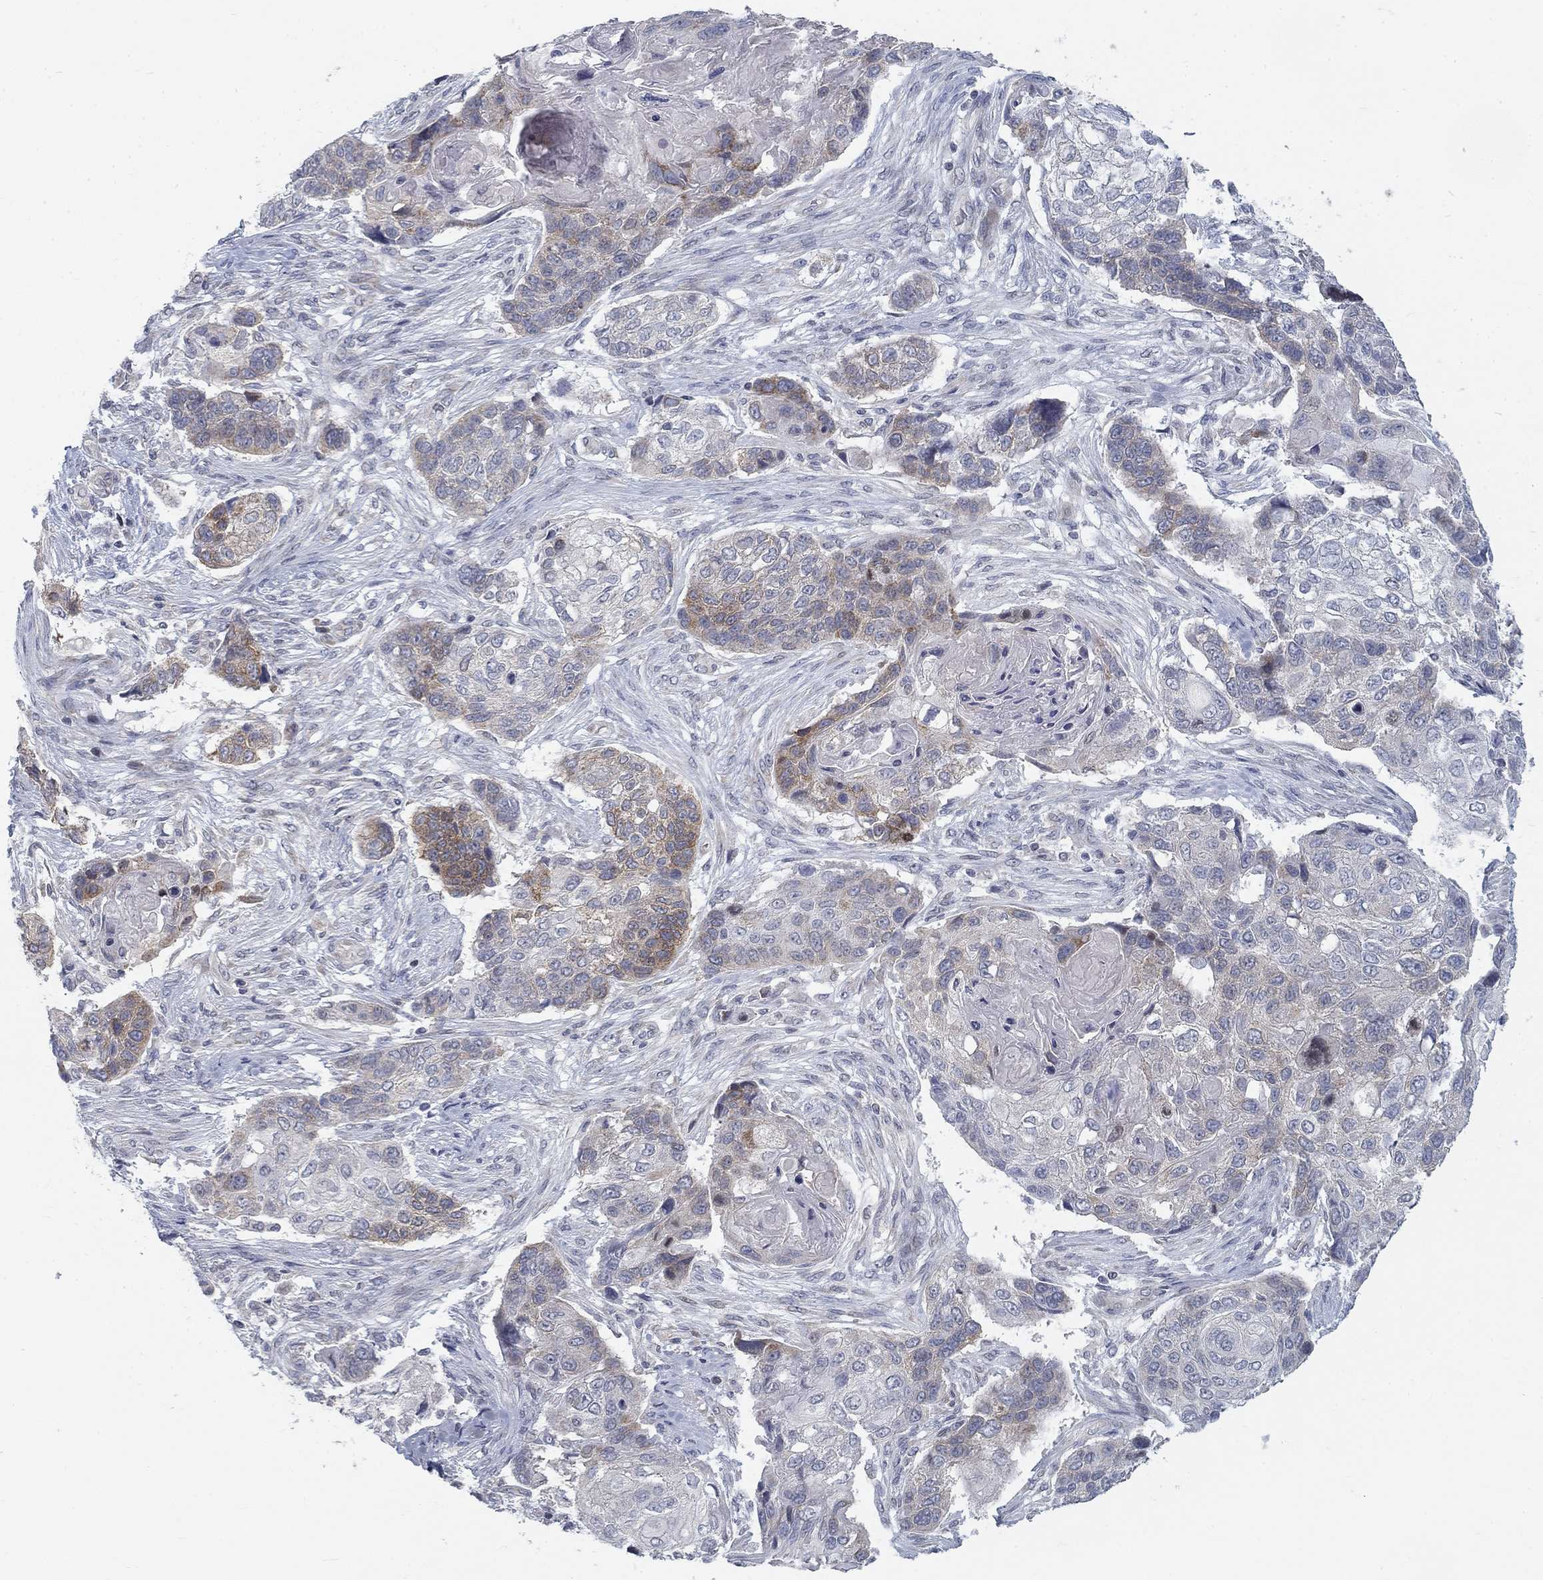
{"staining": {"intensity": "moderate", "quantity": "<25%", "location": "cytoplasmic/membranous"}, "tissue": "lung cancer", "cell_type": "Tumor cells", "image_type": "cancer", "snomed": [{"axis": "morphology", "description": "Normal tissue, NOS"}, {"axis": "morphology", "description": "Squamous cell carcinoma, NOS"}, {"axis": "topography", "description": "Bronchus"}, {"axis": "topography", "description": "Lung"}], "caption": "A brown stain shows moderate cytoplasmic/membranous positivity of a protein in human lung cancer tumor cells.", "gene": "ATP1A3", "patient": {"sex": "male", "age": 69}}